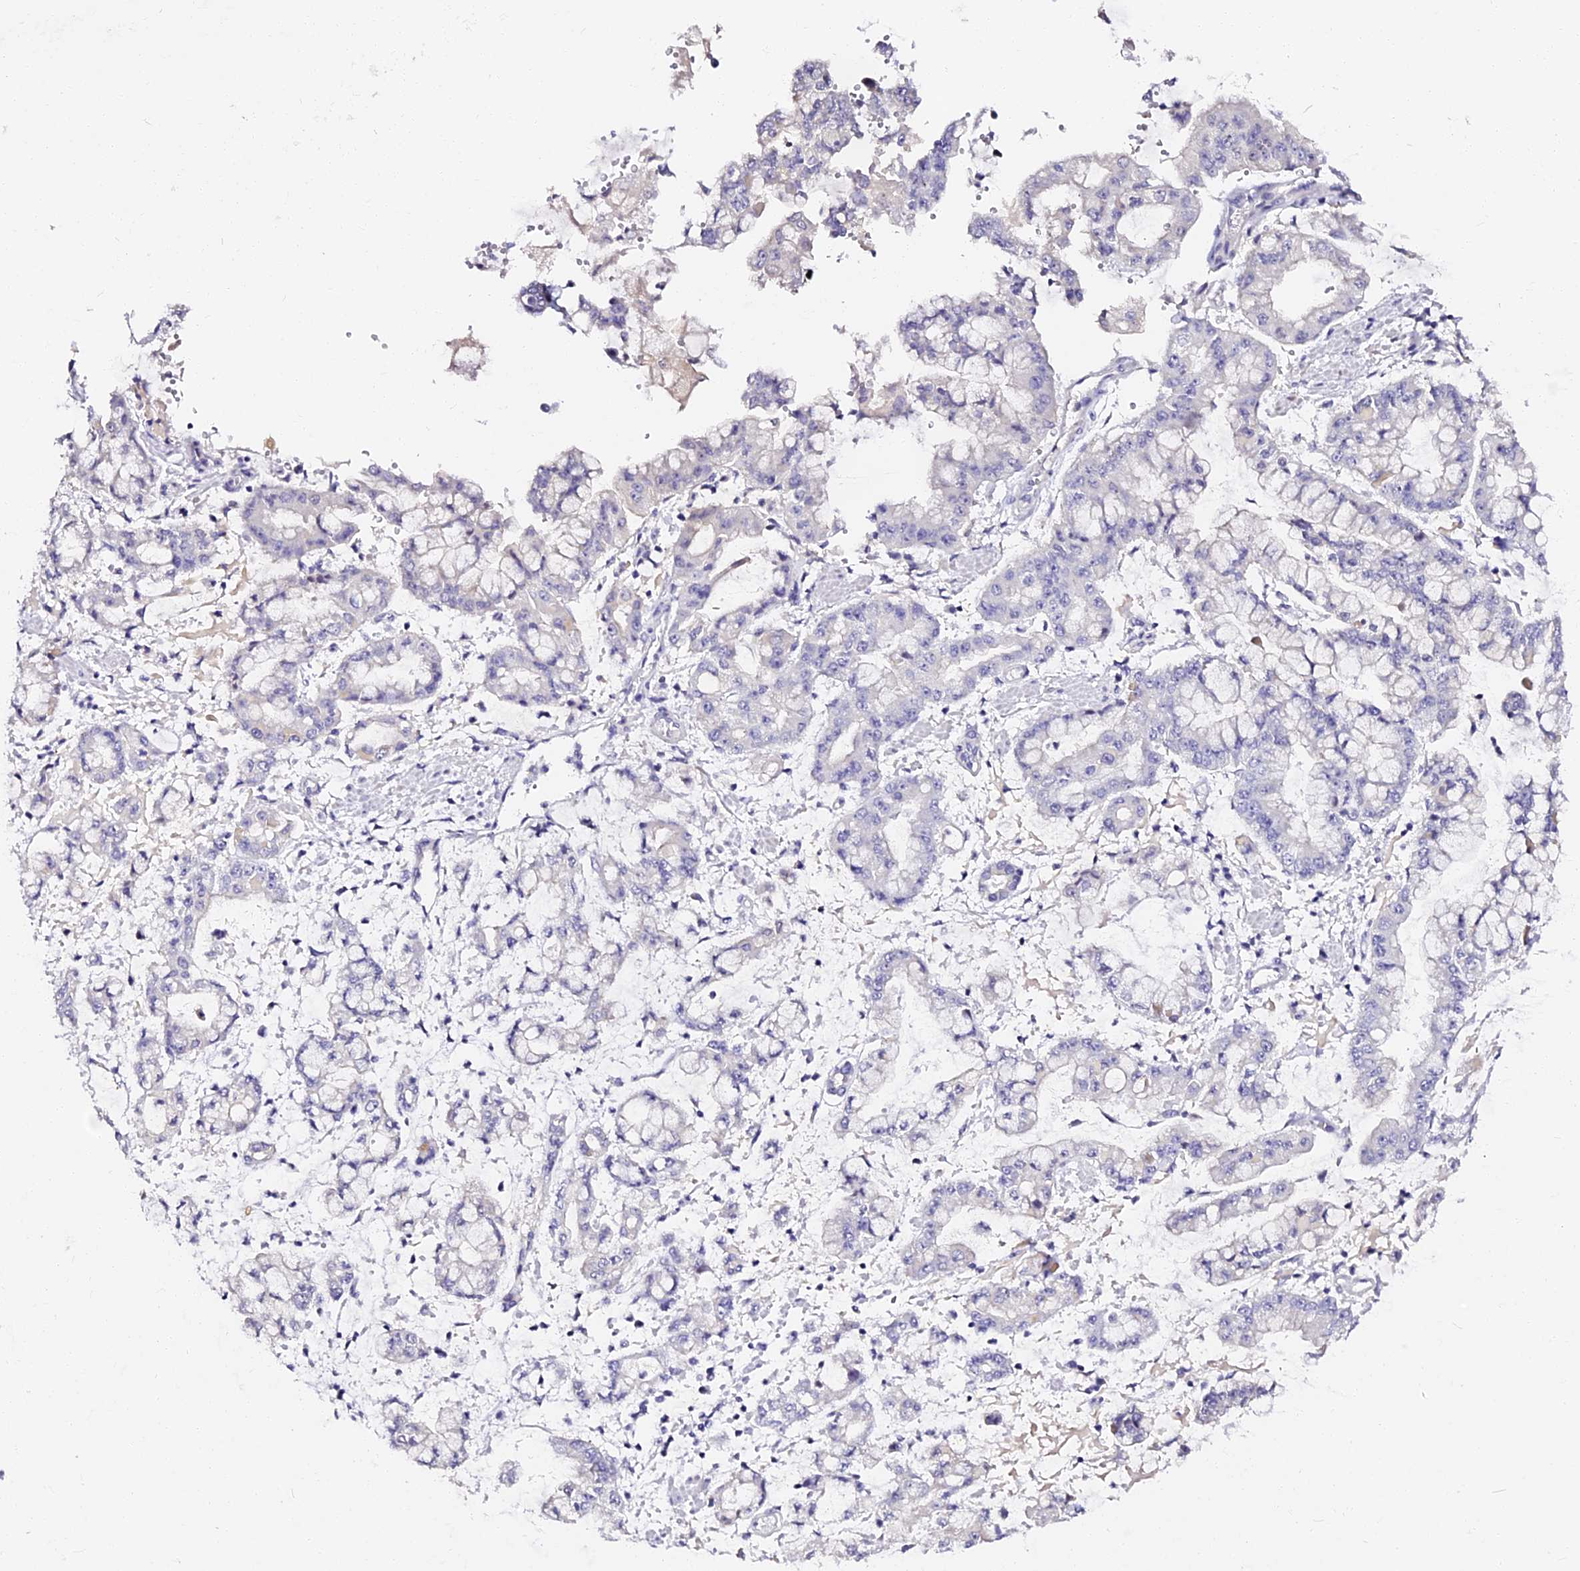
{"staining": {"intensity": "negative", "quantity": "none", "location": "none"}, "tissue": "stomach cancer", "cell_type": "Tumor cells", "image_type": "cancer", "snomed": [{"axis": "morphology", "description": "Adenocarcinoma, NOS"}, {"axis": "topography", "description": "Stomach"}], "caption": "The micrograph exhibits no staining of tumor cells in stomach cancer (adenocarcinoma). (DAB IHC, high magnification).", "gene": "VPS33B", "patient": {"sex": "male", "age": 76}}